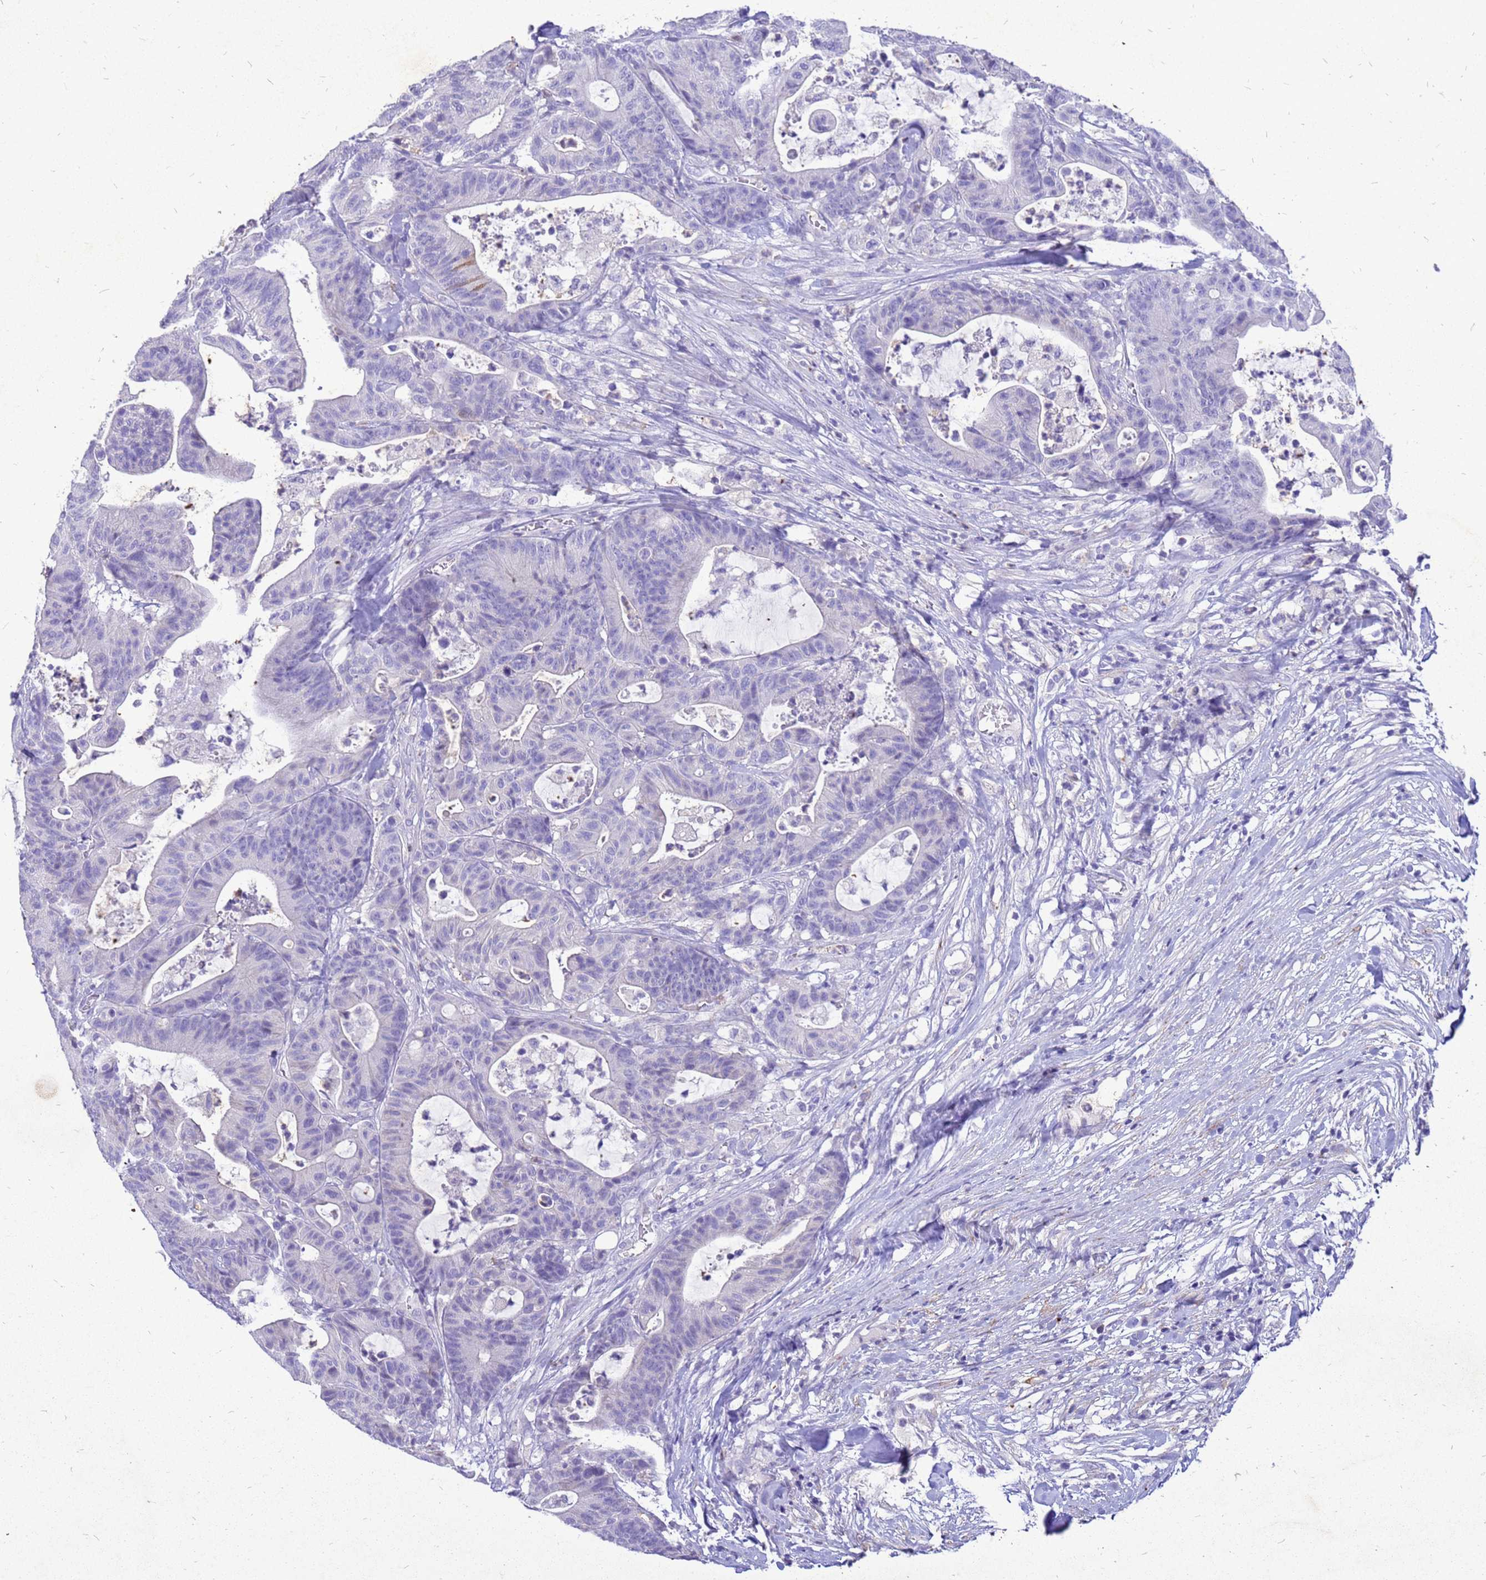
{"staining": {"intensity": "negative", "quantity": "none", "location": "none"}, "tissue": "colorectal cancer", "cell_type": "Tumor cells", "image_type": "cancer", "snomed": [{"axis": "morphology", "description": "Adenocarcinoma, NOS"}, {"axis": "topography", "description": "Colon"}], "caption": "Adenocarcinoma (colorectal) was stained to show a protein in brown. There is no significant positivity in tumor cells. Nuclei are stained in blue.", "gene": "AKR1C1", "patient": {"sex": "female", "age": 84}}